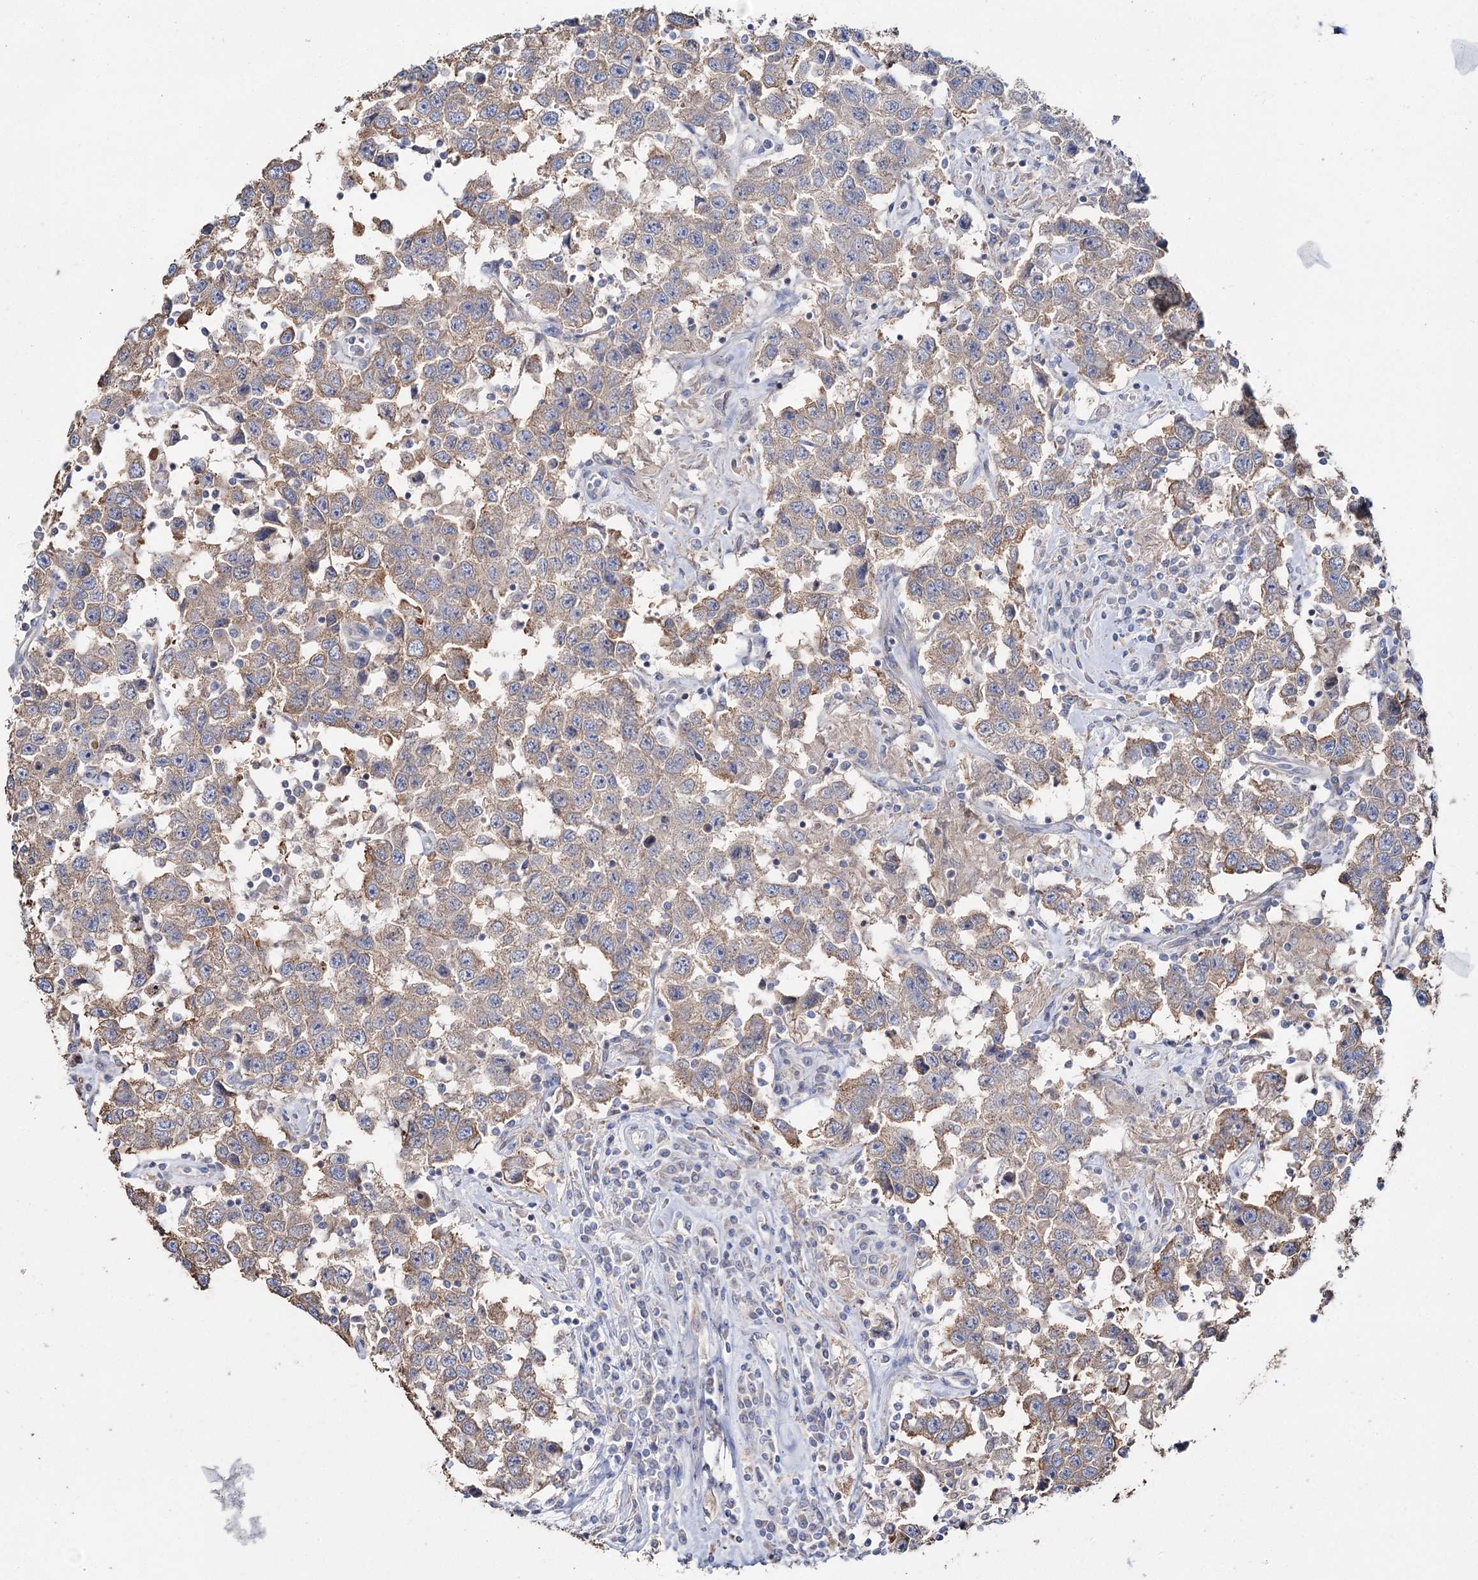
{"staining": {"intensity": "weak", "quantity": ">75%", "location": "cytoplasmic/membranous"}, "tissue": "testis cancer", "cell_type": "Tumor cells", "image_type": "cancer", "snomed": [{"axis": "morphology", "description": "Seminoma, NOS"}, {"axis": "topography", "description": "Testis"}], "caption": "IHC photomicrograph of neoplastic tissue: testis seminoma stained using immunohistochemistry demonstrates low levels of weak protein expression localized specifically in the cytoplasmic/membranous of tumor cells, appearing as a cytoplasmic/membranous brown color.", "gene": "SUMF1", "patient": {"sex": "male", "age": 41}}